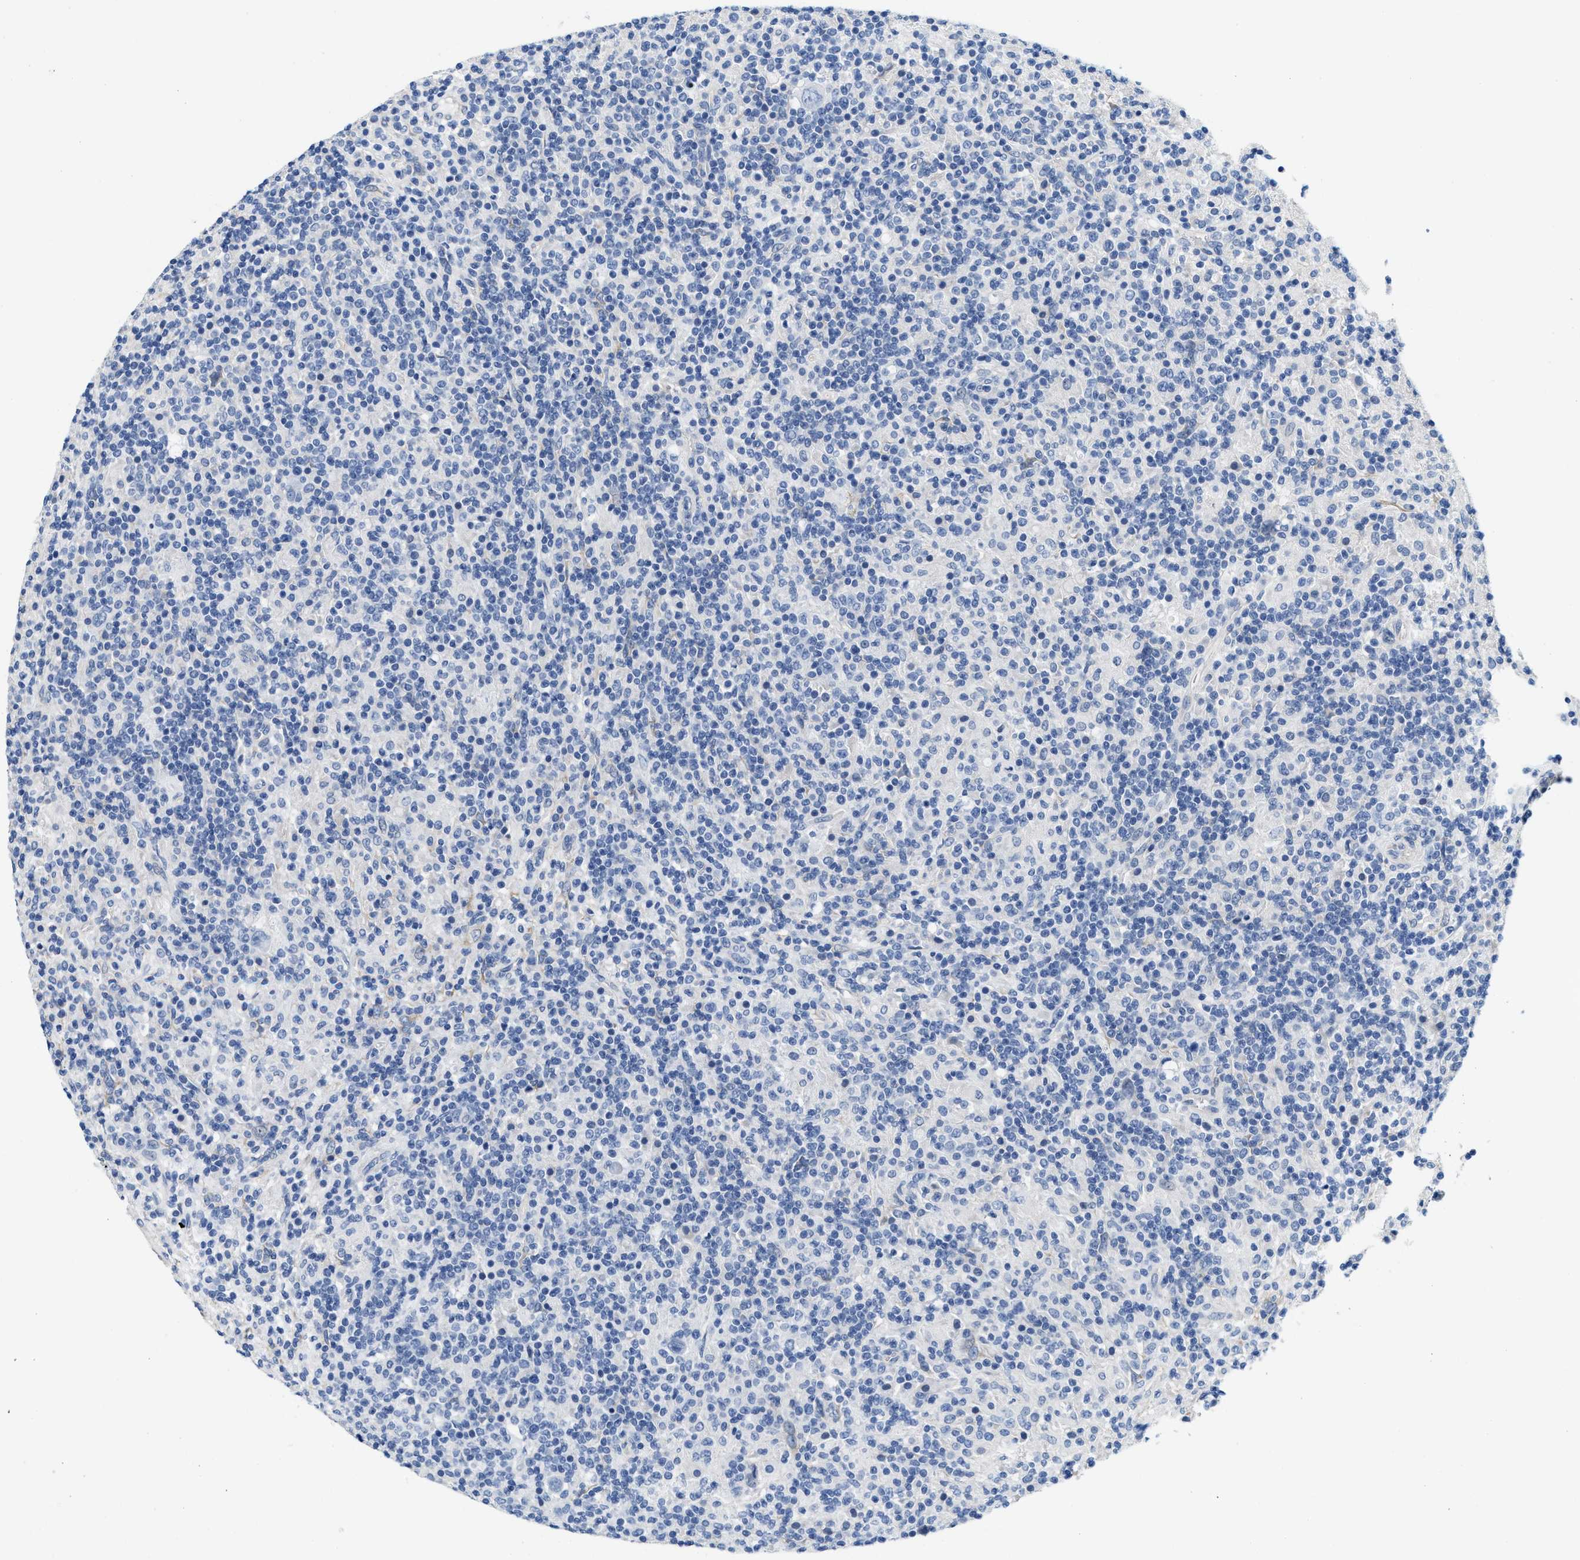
{"staining": {"intensity": "negative", "quantity": "none", "location": "none"}, "tissue": "lymphoma", "cell_type": "Tumor cells", "image_type": "cancer", "snomed": [{"axis": "morphology", "description": "Hodgkin's disease, NOS"}, {"axis": "topography", "description": "Lymph node"}], "caption": "The immunohistochemistry (IHC) image has no significant positivity in tumor cells of Hodgkin's disease tissue.", "gene": "DSCAM", "patient": {"sex": "male", "age": 70}}